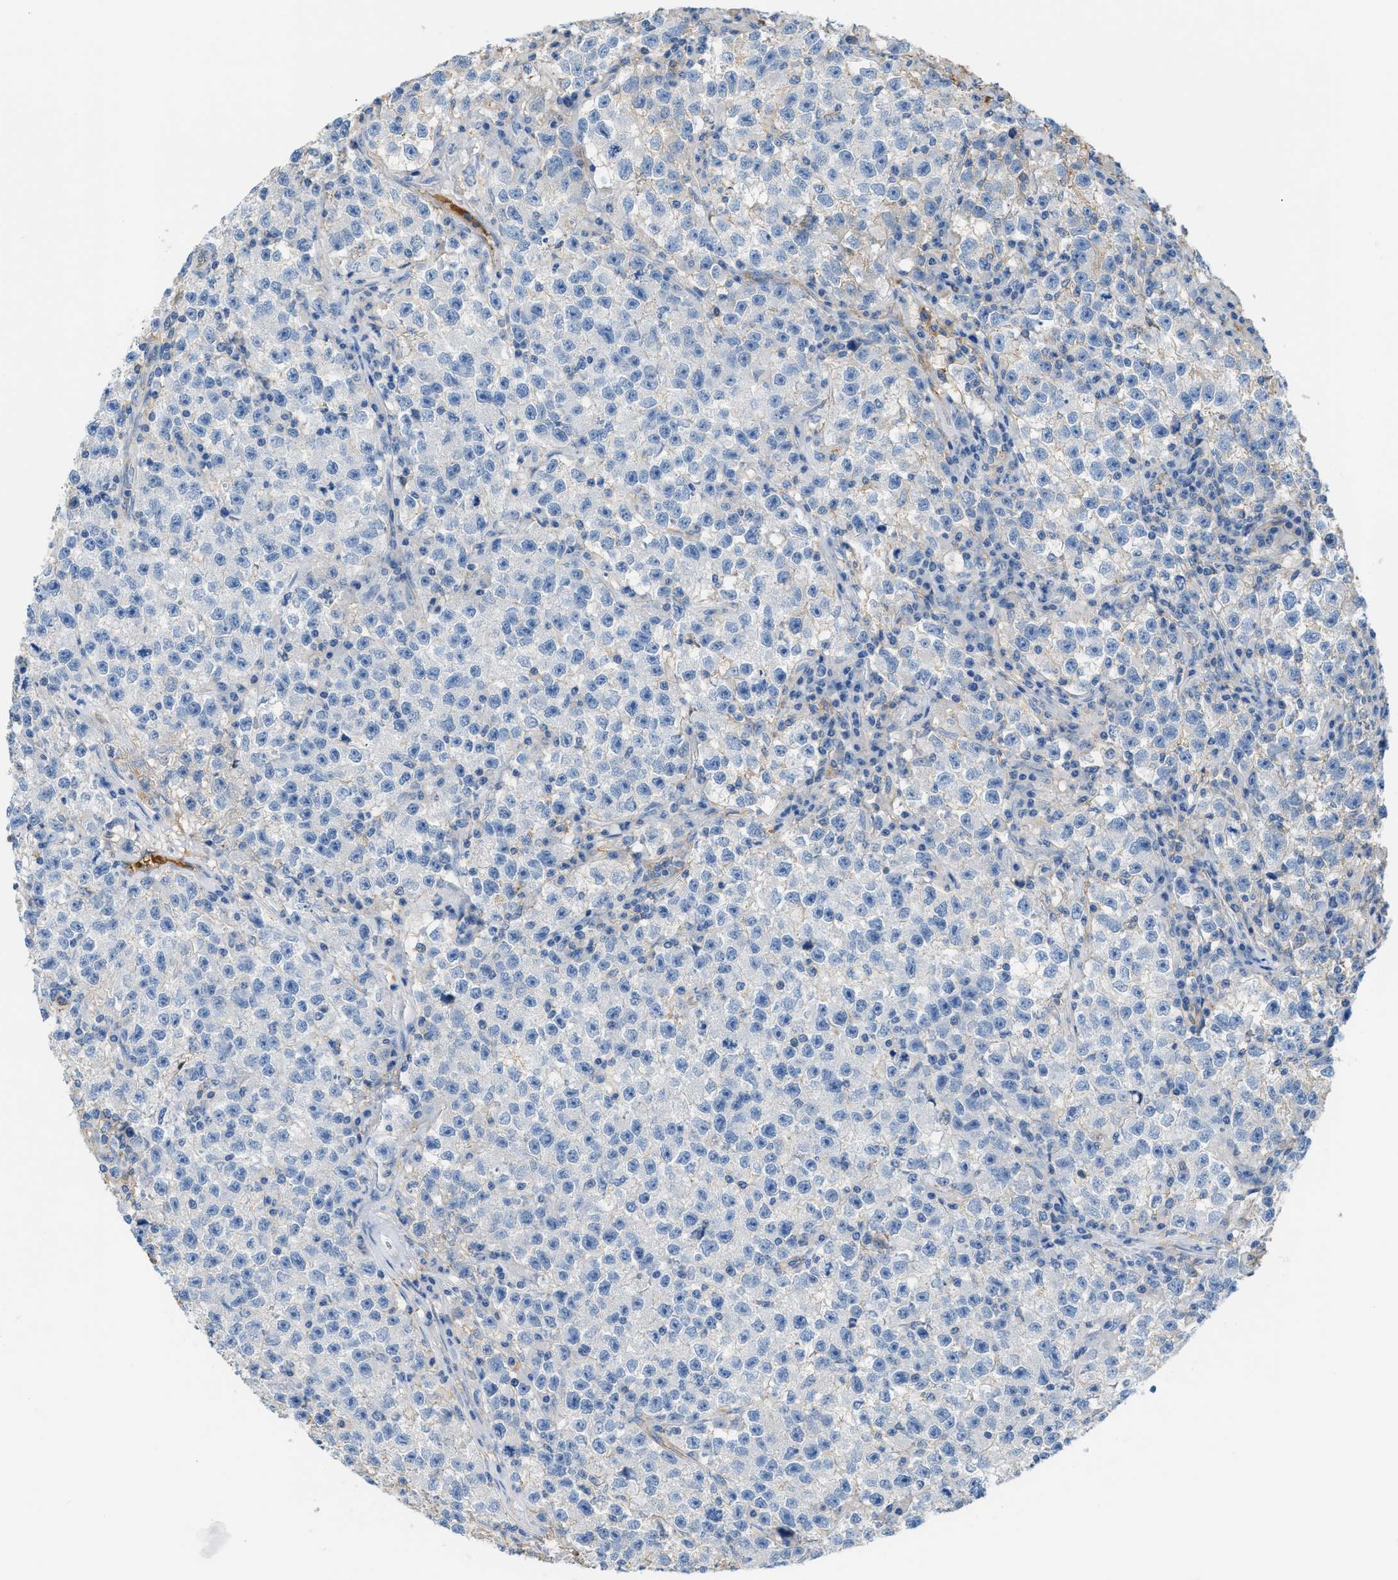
{"staining": {"intensity": "negative", "quantity": "none", "location": "none"}, "tissue": "testis cancer", "cell_type": "Tumor cells", "image_type": "cancer", "snomed": [{"axis": "morphology", "description": "Seminoma, NOS"}, {"axis": "topography", "description": "Testis"}], "caption": "Photomicrograph shows no protein staining in tumor cells of testis seminoma tissue.", "gene": "CFI", "patient": {"sex": "male", "age": 22}}